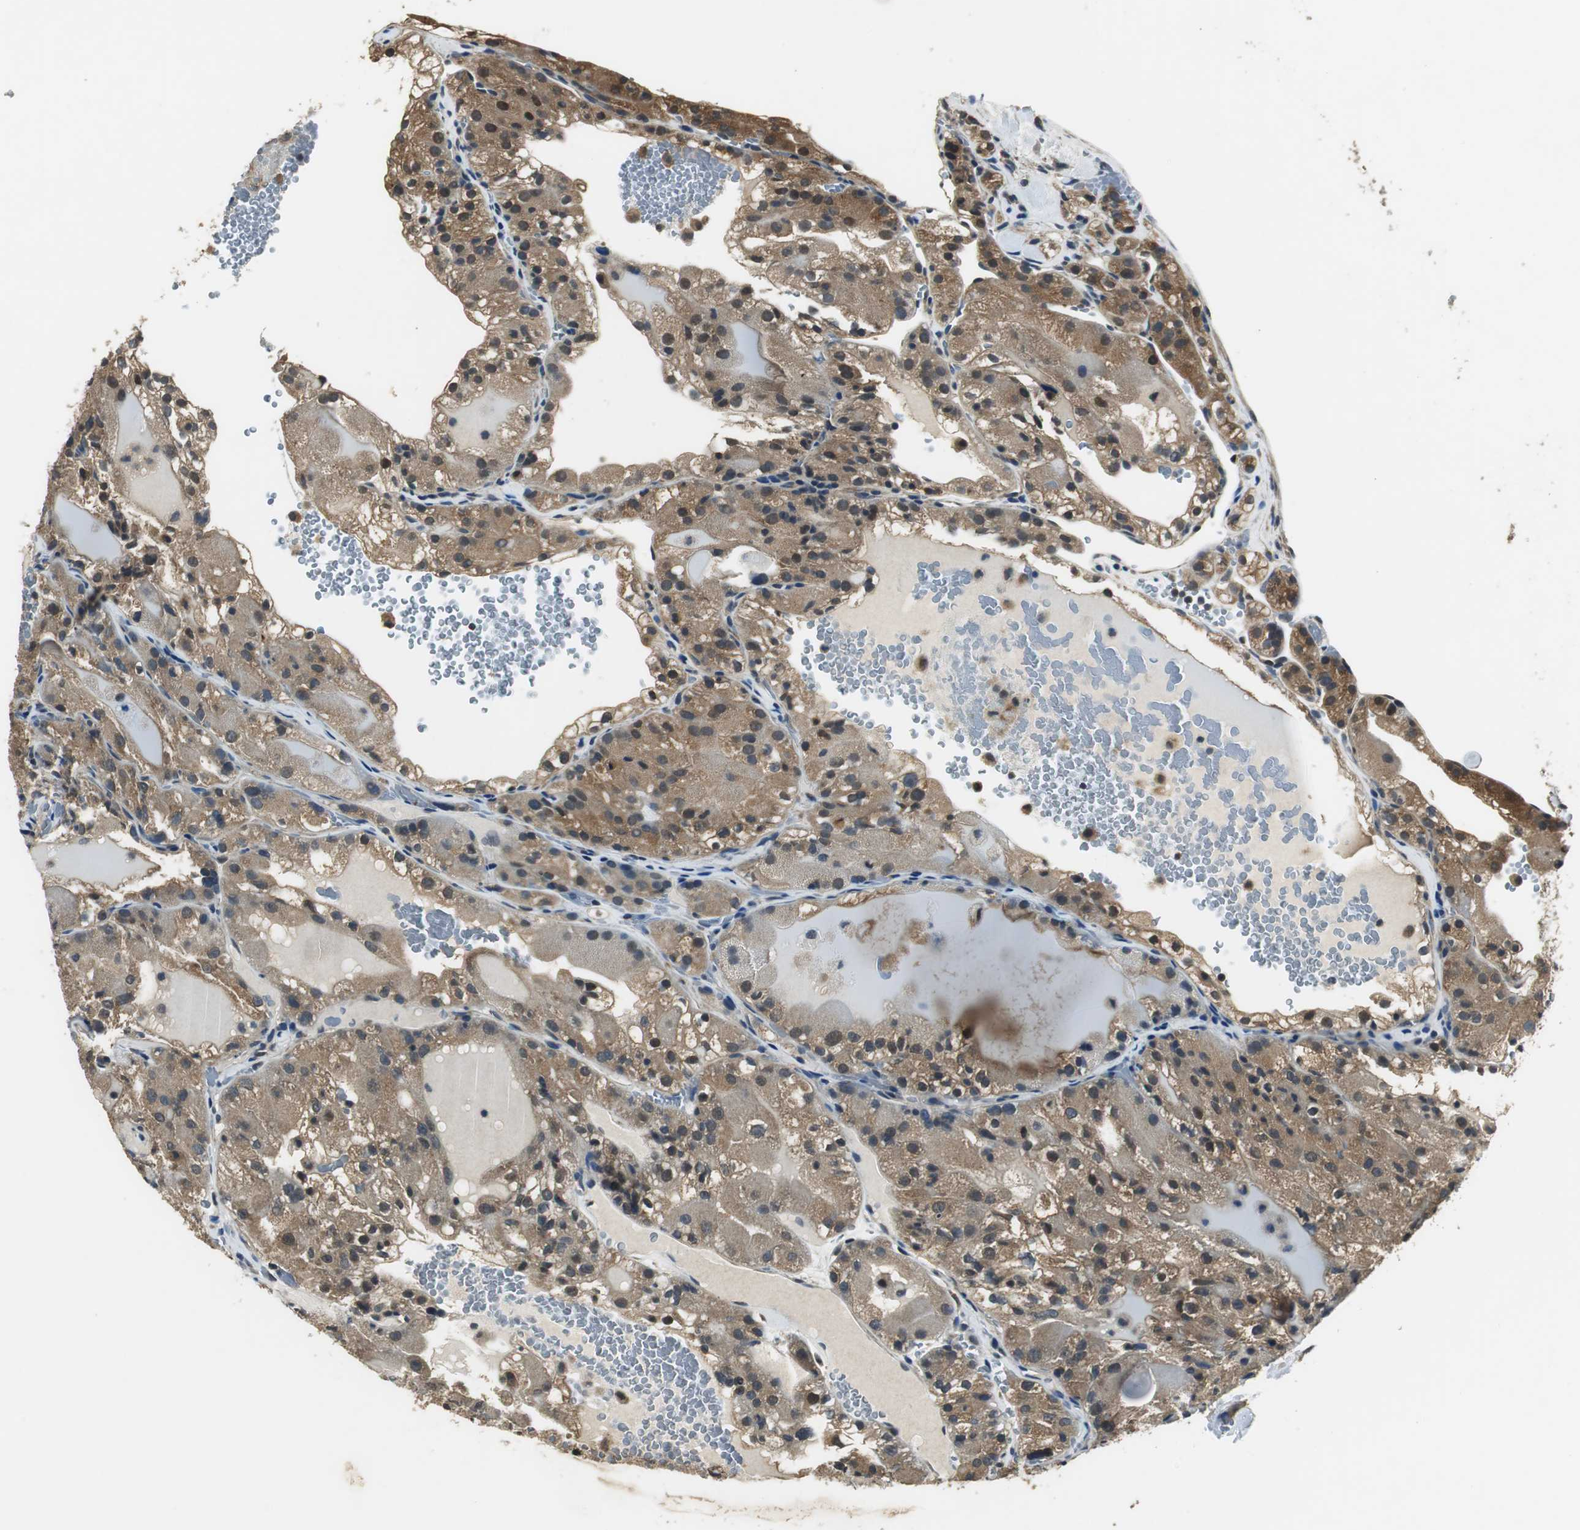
{"staining": {"intensity": "moderate", "quantity": ">75%", "location": "cytoplasmic/membranous"}, "tissue": "renal cancer", "cell_type": "Tumor cells", "image_type": "cancer", "snomed": [{"axis": "morphology", "description": "Normal tissue, NOS"}, {"axis": "morphology", "description": "Adenocarcinoma, NOS"}, {"axis": "topography", "description": "Kidney"}], "caption": "The immunohistochemical stain highlights moderate cytoplasmic/membranous staining in tumor cells of renal adenocarcinoma tissue.", "gene": "PSMB4", "patient": {"sex": "male", "age": 61}}